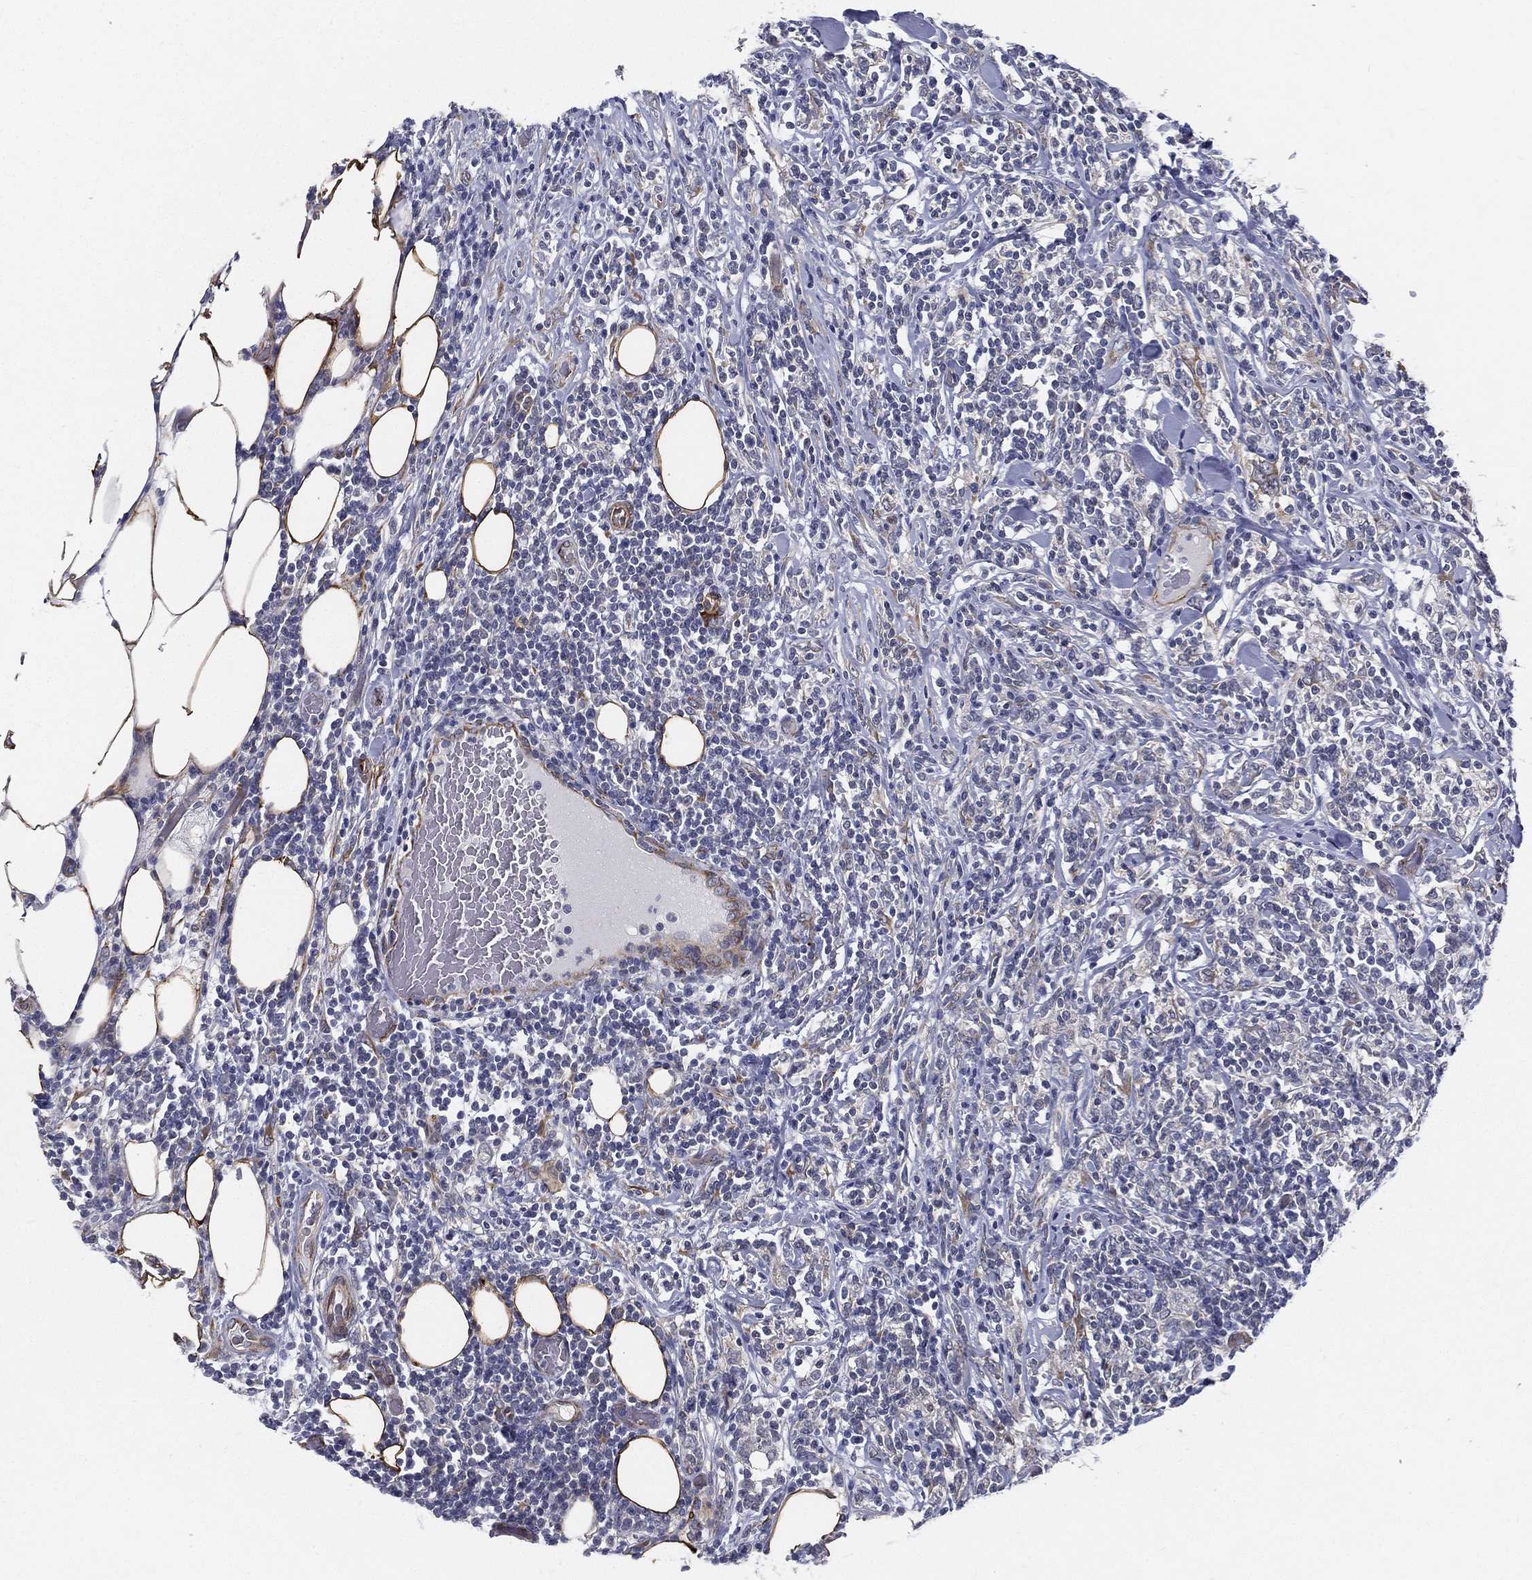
{"staining": {"intensity": "negative", "quantity": "none", "location": "none"}, "tissue": "lymphoma", "cell_type": "Tumor cells", "image_type": "cancer", "snomed": [{"axis": "morphology", "description": "Malignant lymphoma, non-Hodgkin's type, High grade"}, {"axis": "topography", "description": "Lymph node"}], "caption": "Immunohistochemistry (IHC) of lymphoma displays no expression in tumor cells.", "gene": "LRRC56", "patient": {"sex": "female", "age": 84}}